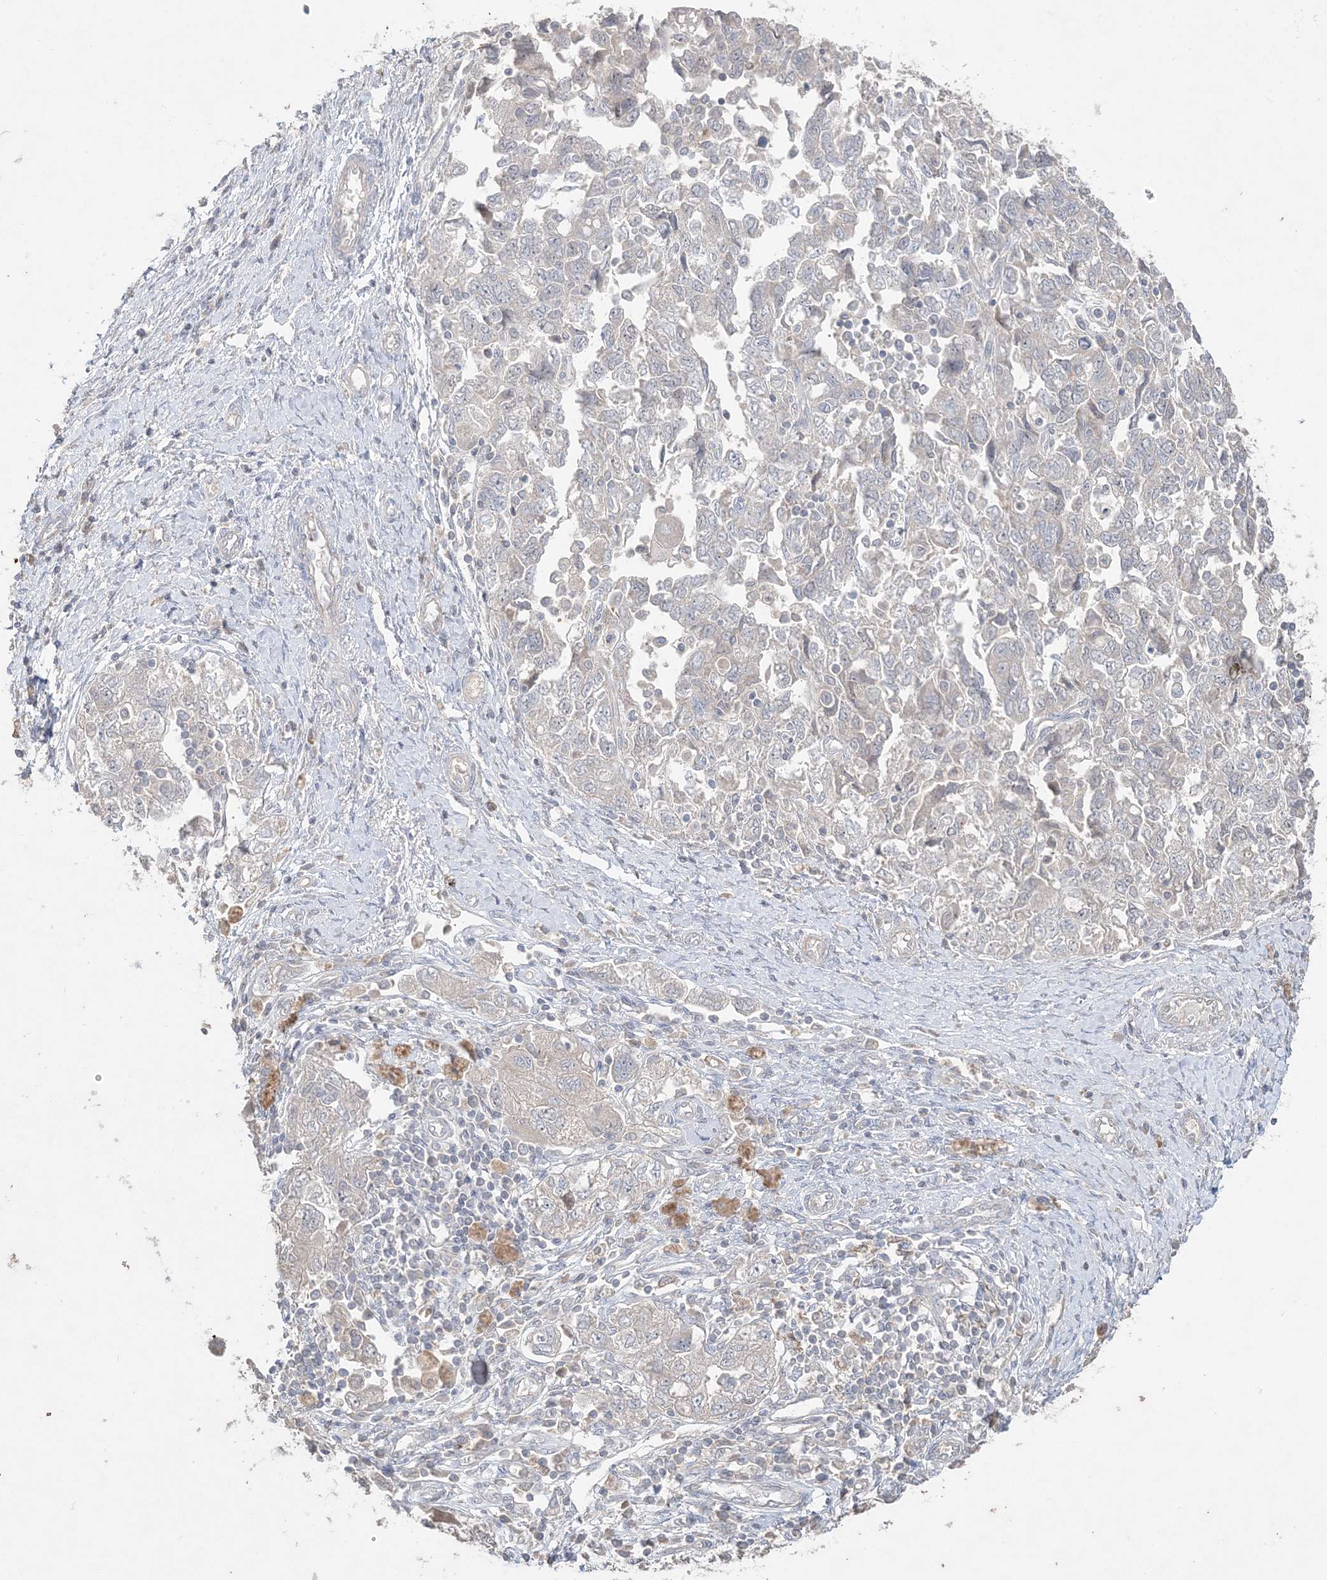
{"staining": {"intensity": "negative", "quantity": "none", "location": "none"}, "tissue": "ovarian cancer", "cell_type": "Tumor cells", "image_type": "cancer", "snomed": [{"axis": "morphology", "description": "Carcinoma, NOS"}, {"axis": "morphology", "description": "Cystadenocarcinoma, serous, NOS"}, {"axis": "topography", "description": "Ovary"}], "caption": "The image shows no staining of tumor cells in ovarian cancer (carcinoma). (IHC, brightfield microscopy, high magnification).", "gene": "SH3BP4", "patient": {"sex": "female", "age": 69}}